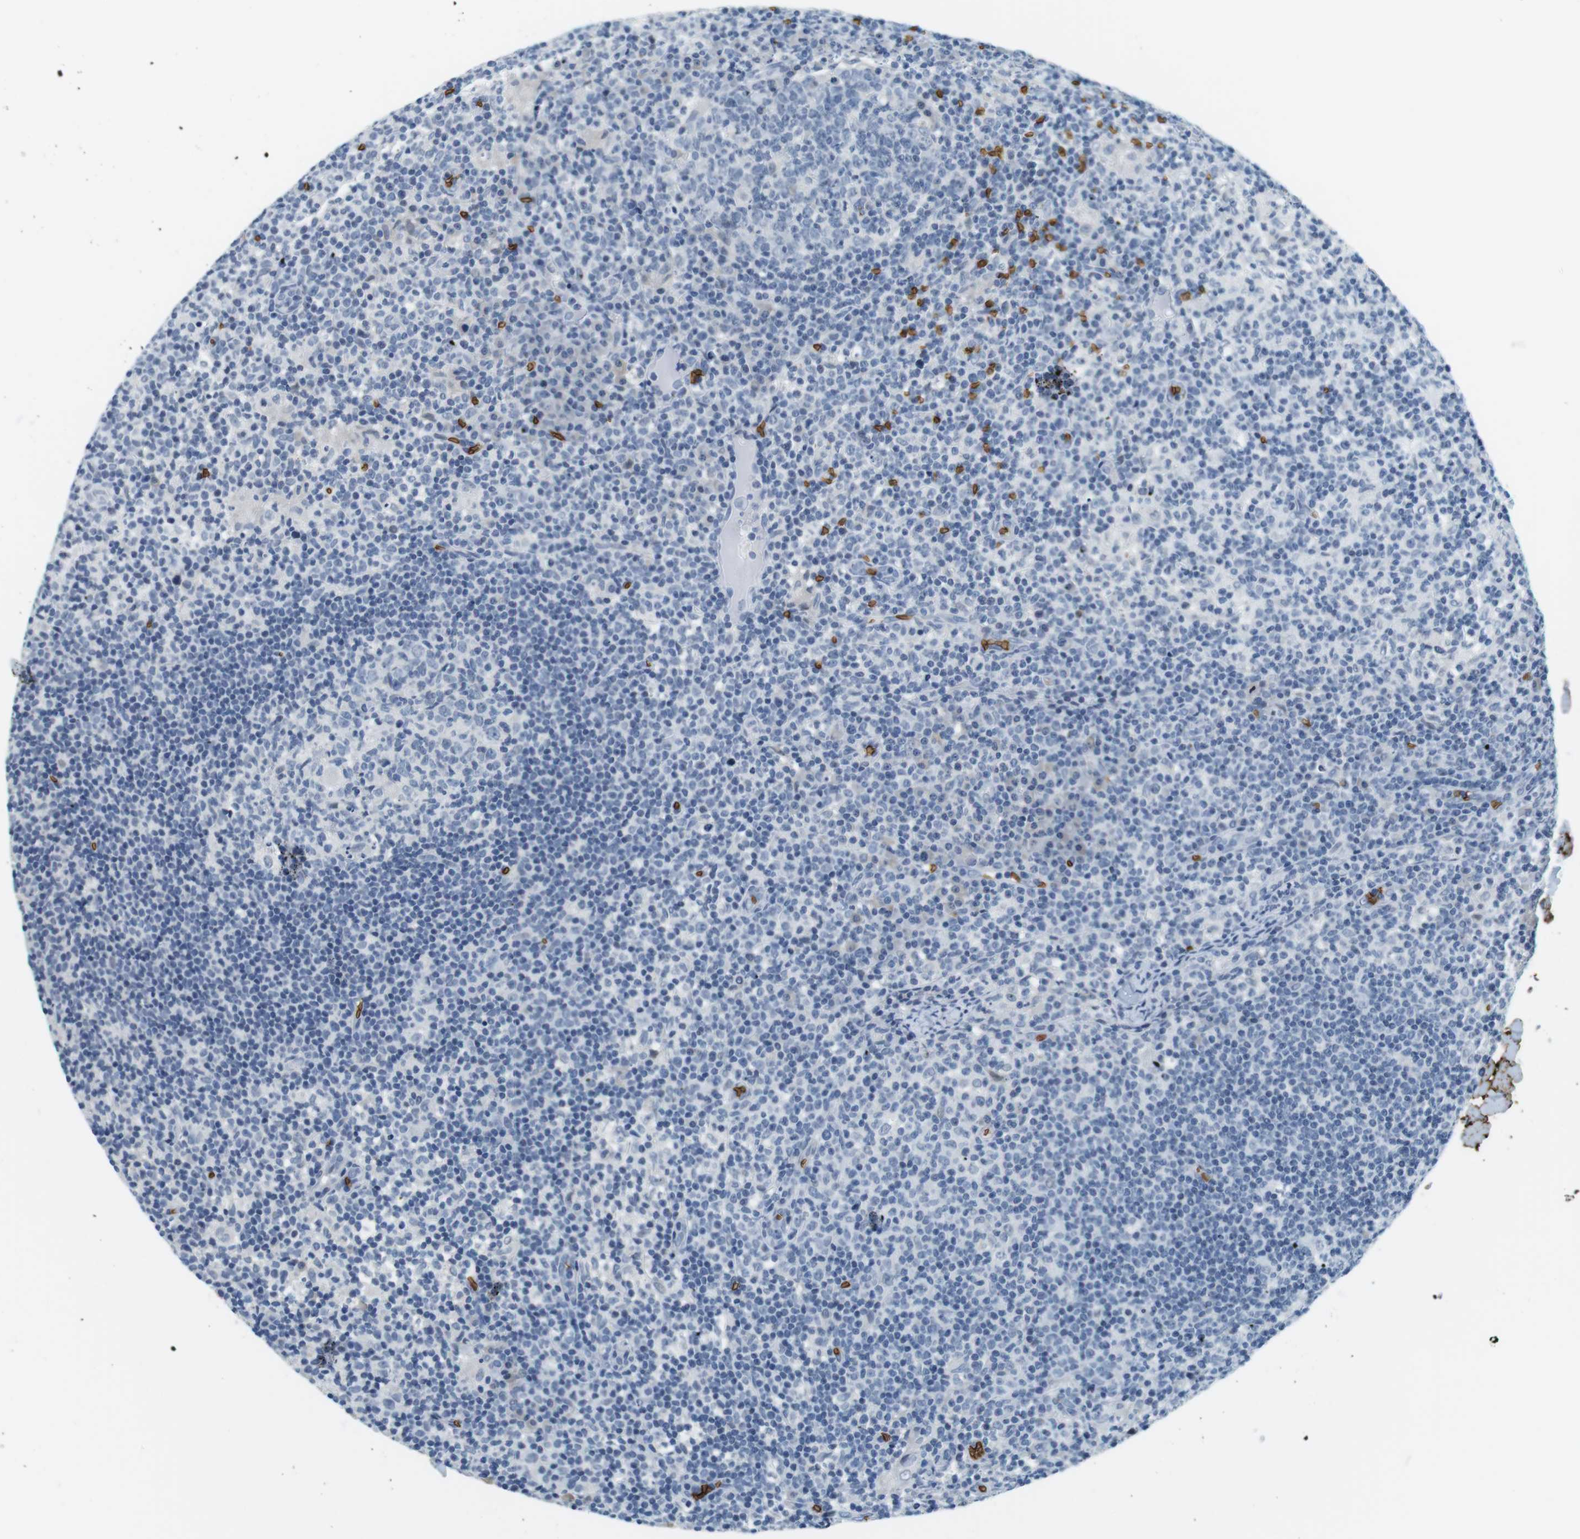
{"staining": {"intensity": "negative", "quantity": "none", "location": "none"}, "tissue": "lymph node", "cell_type": "Germinal center cells", "image_type": "normal", "snomed": [{"axis": "morphology", "description": "Normal tissue, NOS"}, {"axis": "morphology", "description": "Inflammation, NOS"}, {"axis": "topography", "description": "Lymph node"}], "caption": "Image shows no significant protein staining in germinal center cells of benign lymph node. The staining is performed using DAB brown chromogen with nuclei counter-stained in using hematoxylin.", "gene": "SLC4A1", "patient": {"sex": "male", "age": 55}}